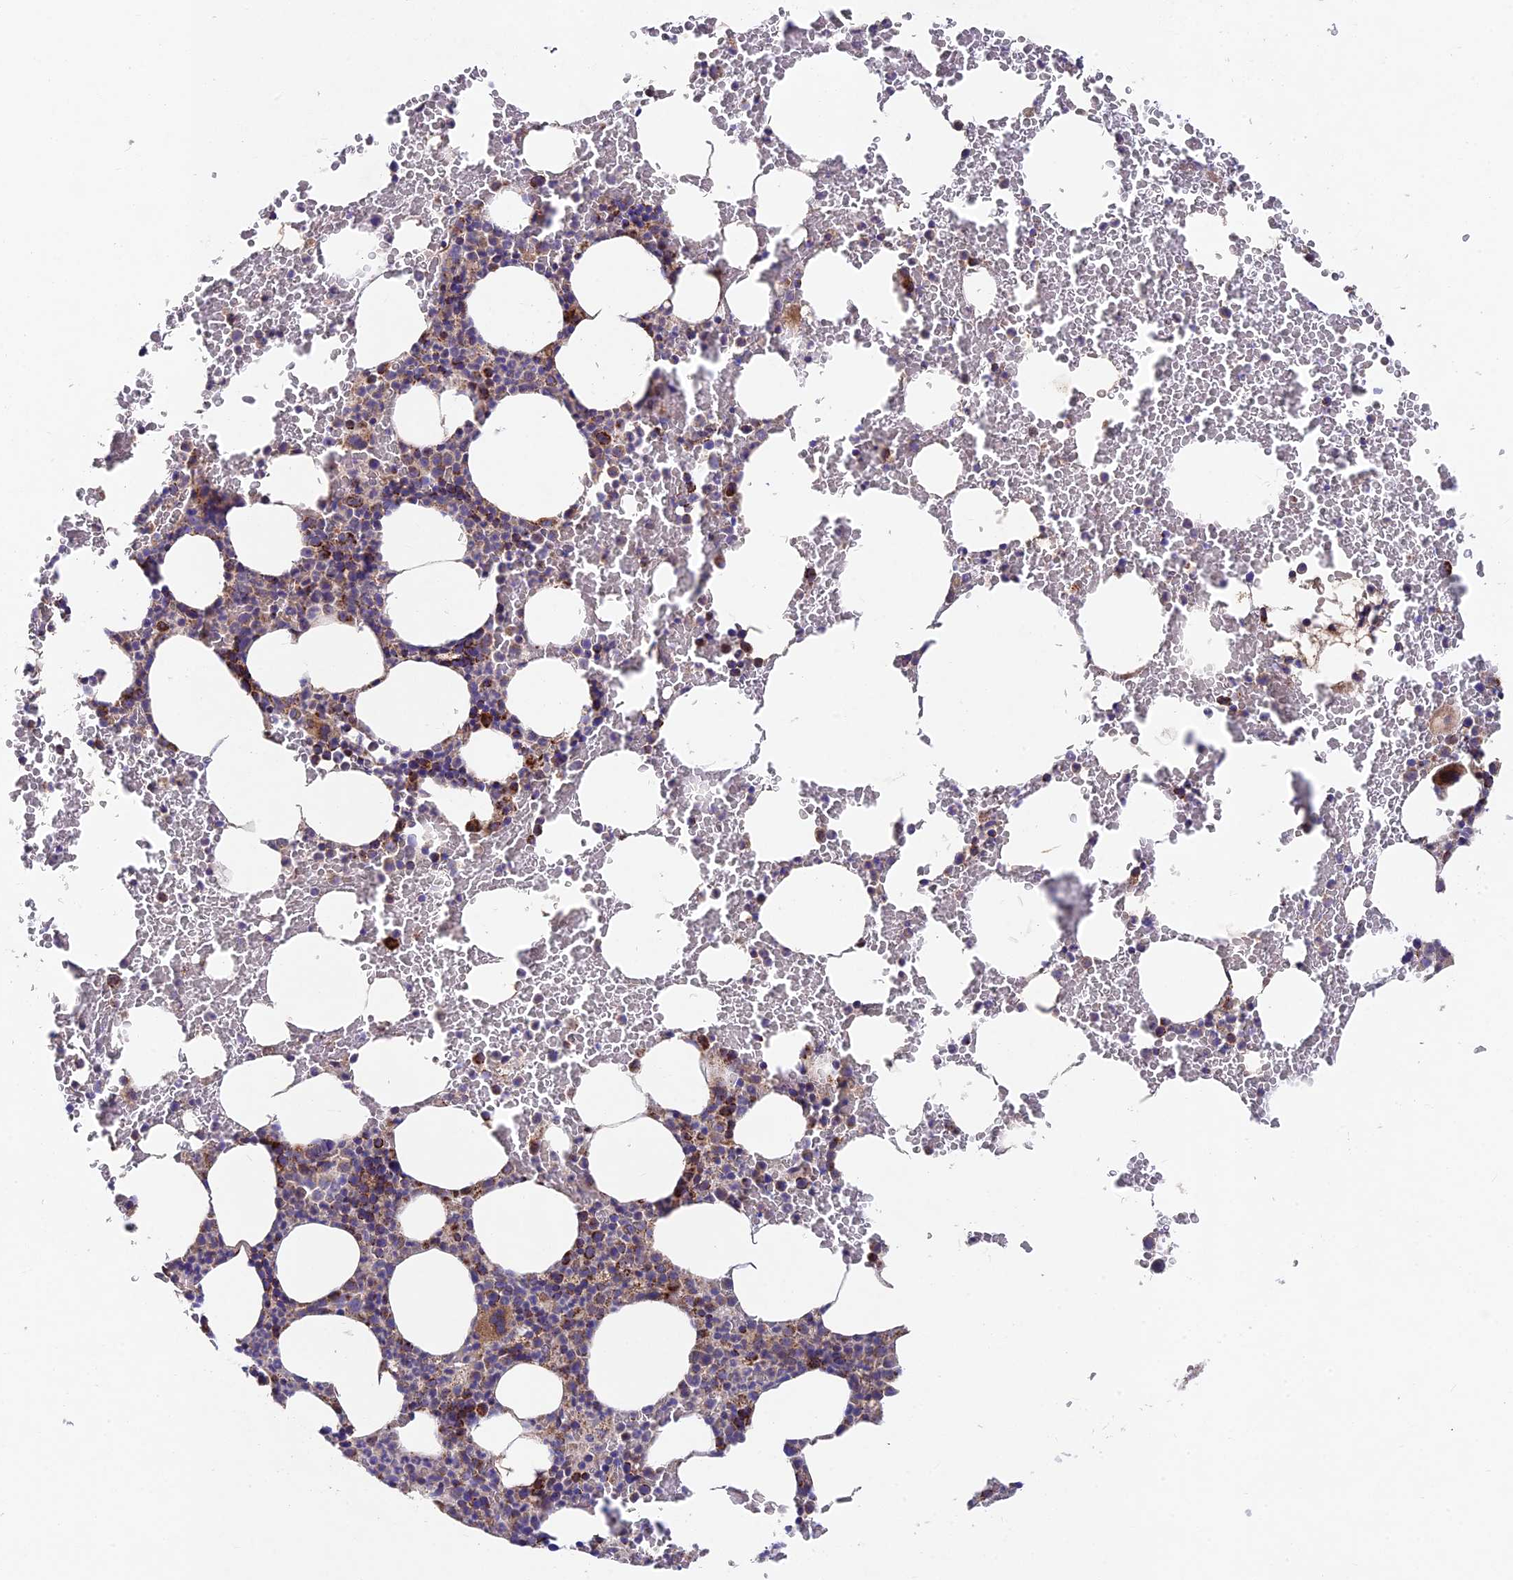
{"staining": {"intensity": "strong", "quantity": "<25%", "location": "cytoplasmic/membranous"}, "tissue": "bone marrow", "cell_type": "Hematopoietic cells", "image_type": "normal", "snomed": [{"axis": "morphology", "description": "Normal tissue, NOS"}, {"axis": "morphology", "description": "Inflammation, NOS"}, {"axis": "topography", "description": "Bone marrow"}], "caption": "Immunohistochemical staining of benign human bone marrow displays medium levels of strong cytoplasmic/membranous expression in approximately <25% of hematopoietic cells. (DAB (3,3'-diaminobenzidine) = brown stain, brightfield microscopy at high magnification).", "gene": "KHDC3L", "patient": {"sex": "female", "age": 78}}